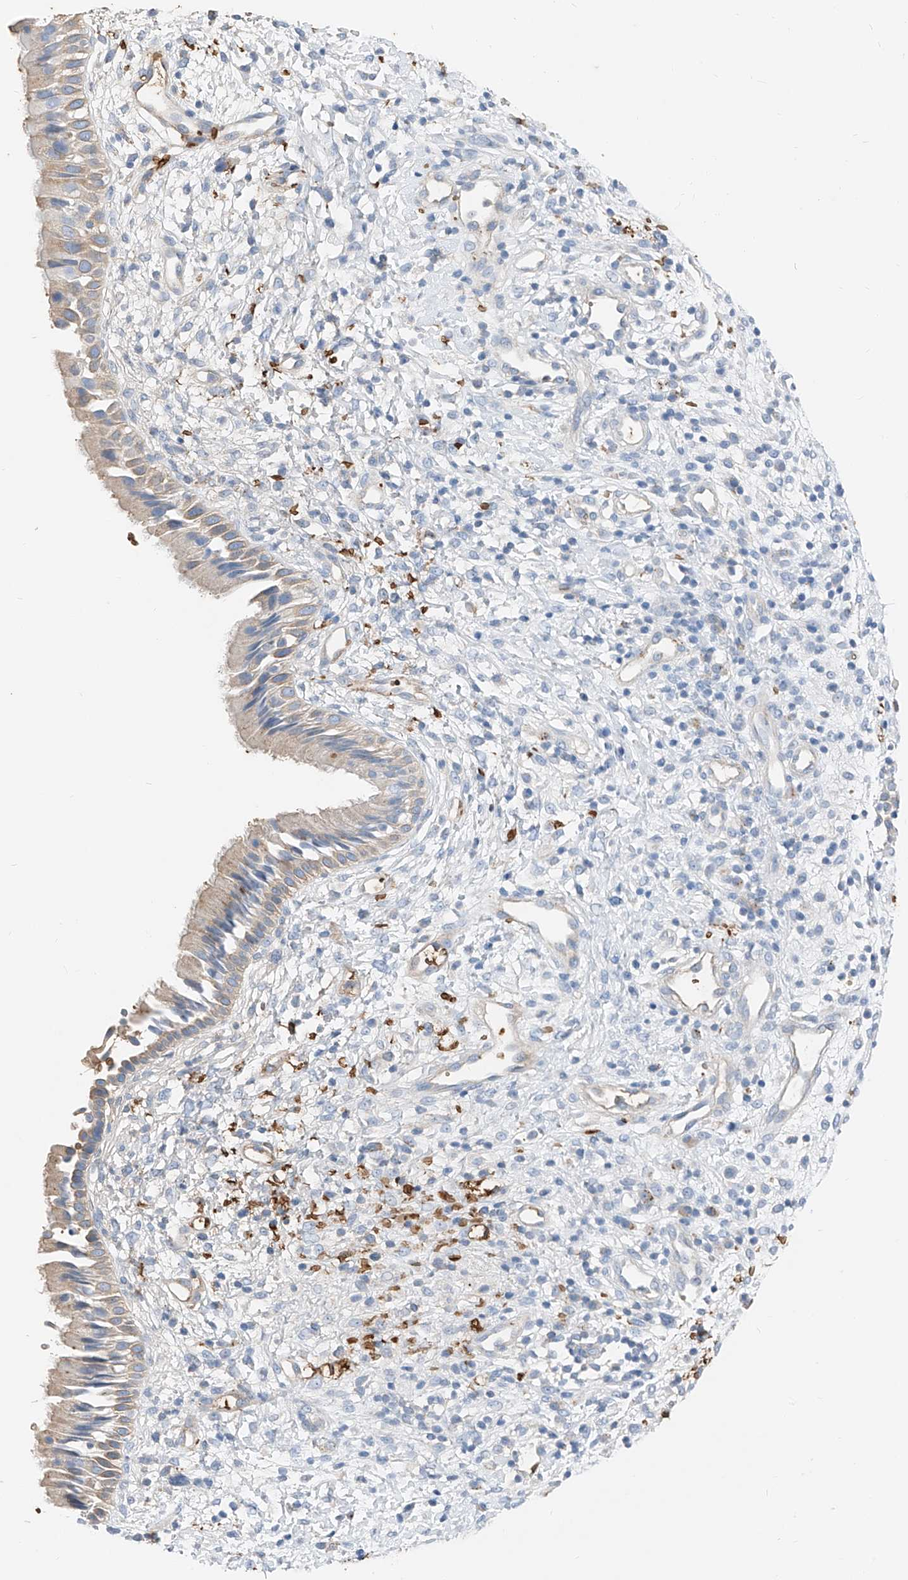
{"staining": {"intensity": "weak", "quantity": "<25%", "location": "cytoplasmic/membranous"}, "tissue": "nasopharynx", "cell_type": "Respiratory epithelial cells", "image_type": "normal", "snomed": [{"axis": "morphology", "description": "Normal tissue, NOS"}, {"axis": "topography", "description": "Nasopharynx"}], "caption": "Immunohistochemistry (IHC) of normal human nasopharynx displays no expression in respiratory epithelial cells.", "gene": "PRSS23", "patient": {"sex": "male", "age": 22}}